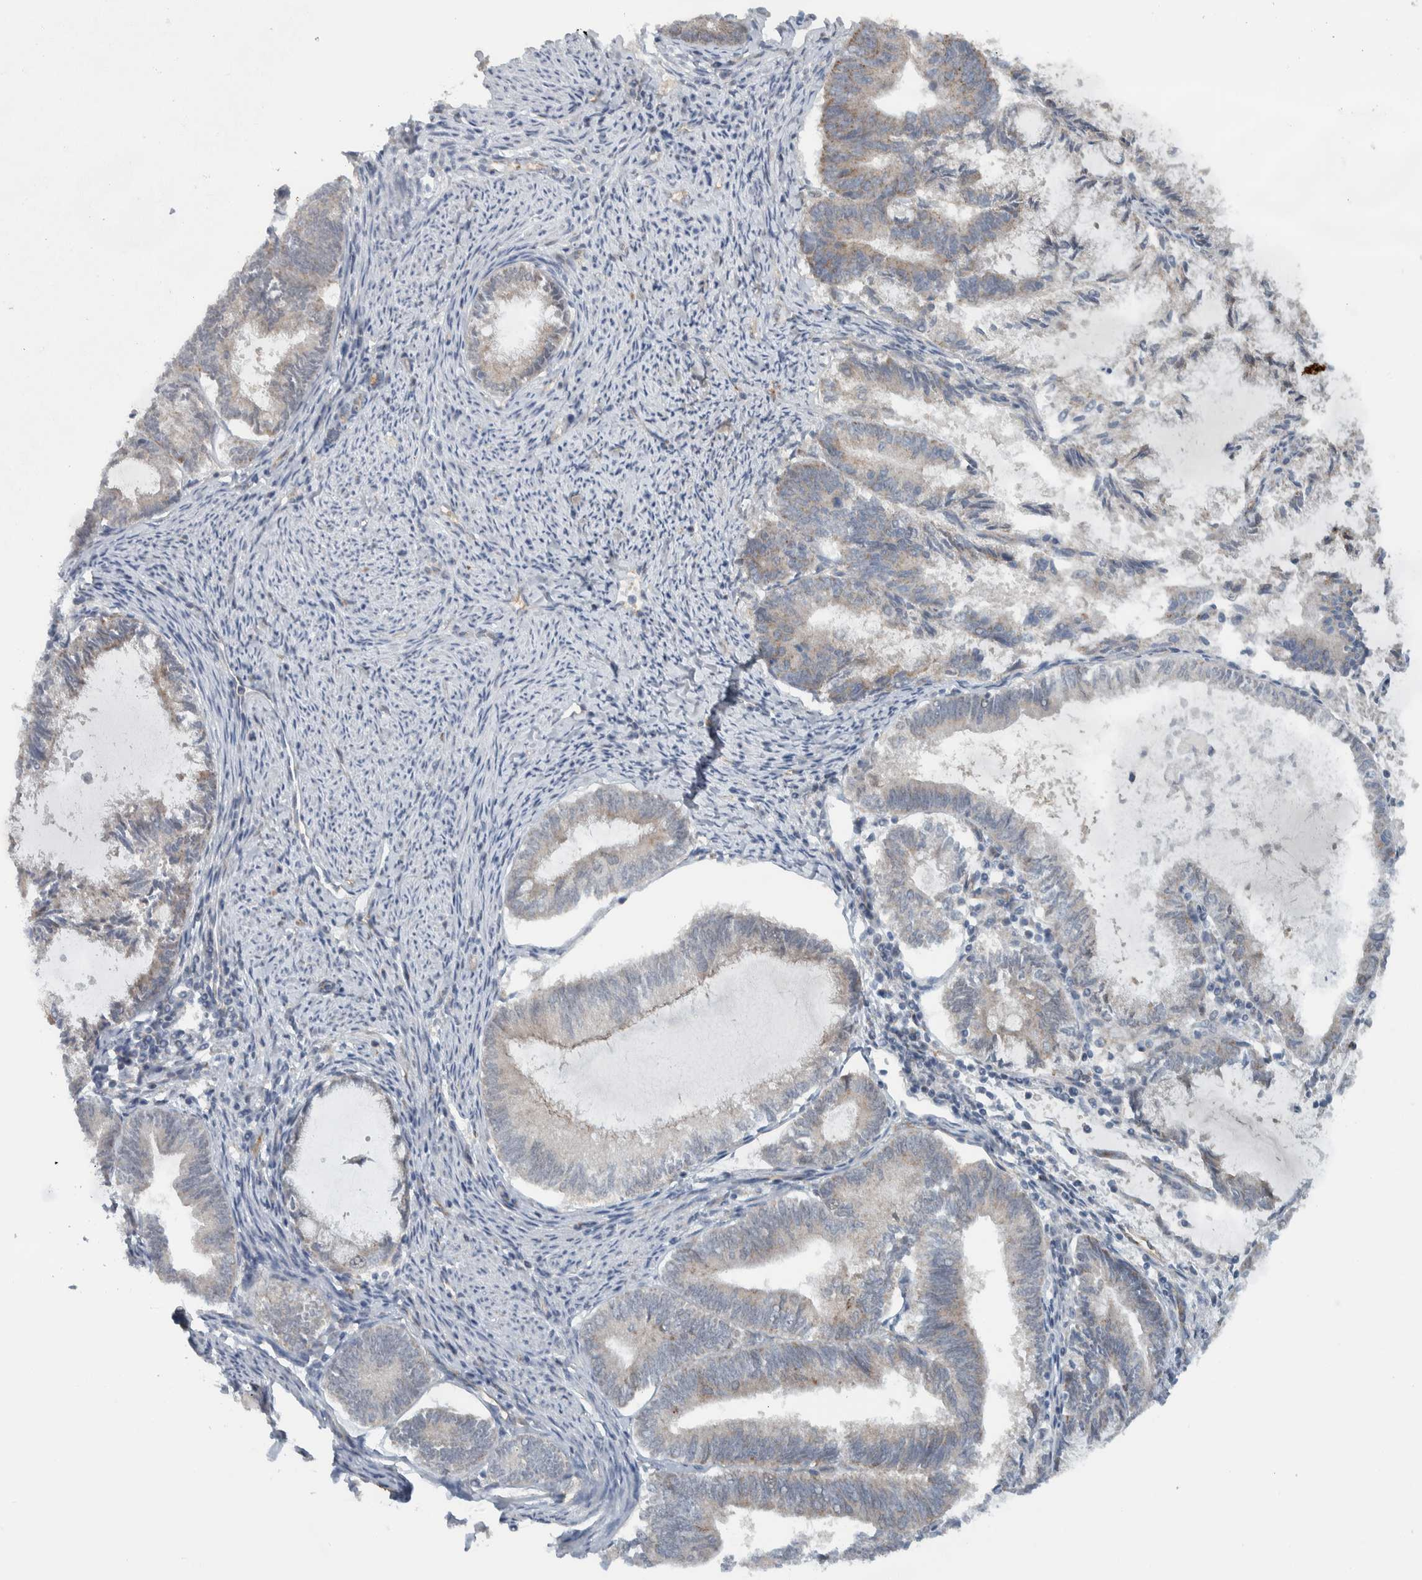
{"staining": {"intensity": "negative", "quantity": "none", "location": "none"}, "tissue": "endometrial cancer", "cell_type": "Tumor cells", "image_type": "cancer", "snomed": [{"axis": "morphology", "description": "Adenocarcinoma, NOS"}, {"axis": "topography", "description": "Endometrium"}], "caption": "The micrograph shows no significant staining in tumor cells of adenocarcinoma (endometrial).", "gene": "RERE", "patient": {"sex": "female", "age": 86}}